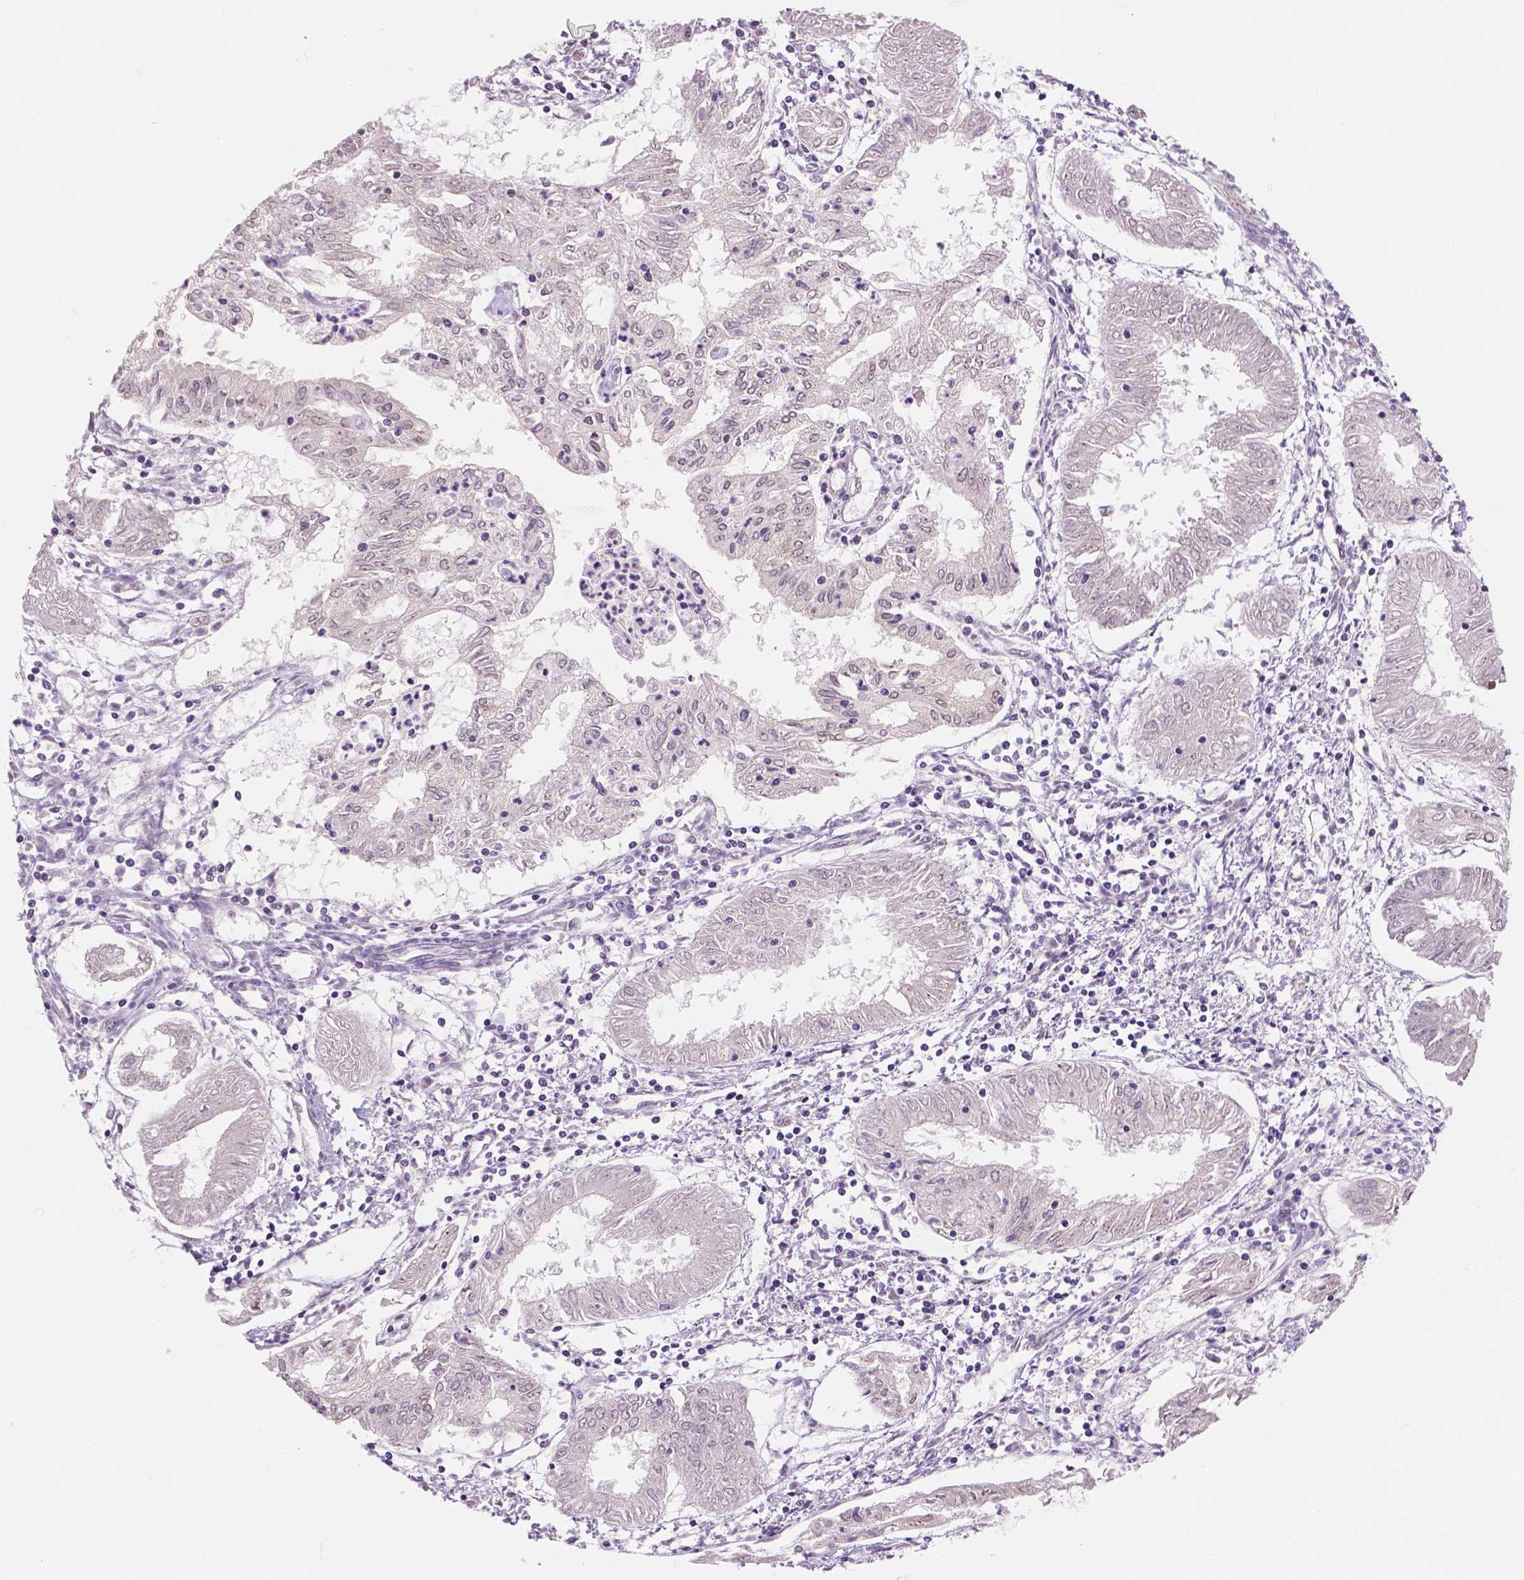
{"staining": {"intensity": "negative", "quantity": "none", "location": "none"}, "tissue": "endometrial cancer", "cell_type": "Tumor cells", "image_type": "cancer", "snomed": [{"axis": "morphology", "description": "Adenocarcinoma, NOS"}, {"axis": "topography", "description": "Endometrium"}], "caption": "Tumor cells show no significant protein staining in endometrial adenocarcinoma.", "gene": "NHP2", "patient": {"sex": "female", "age": 68}}